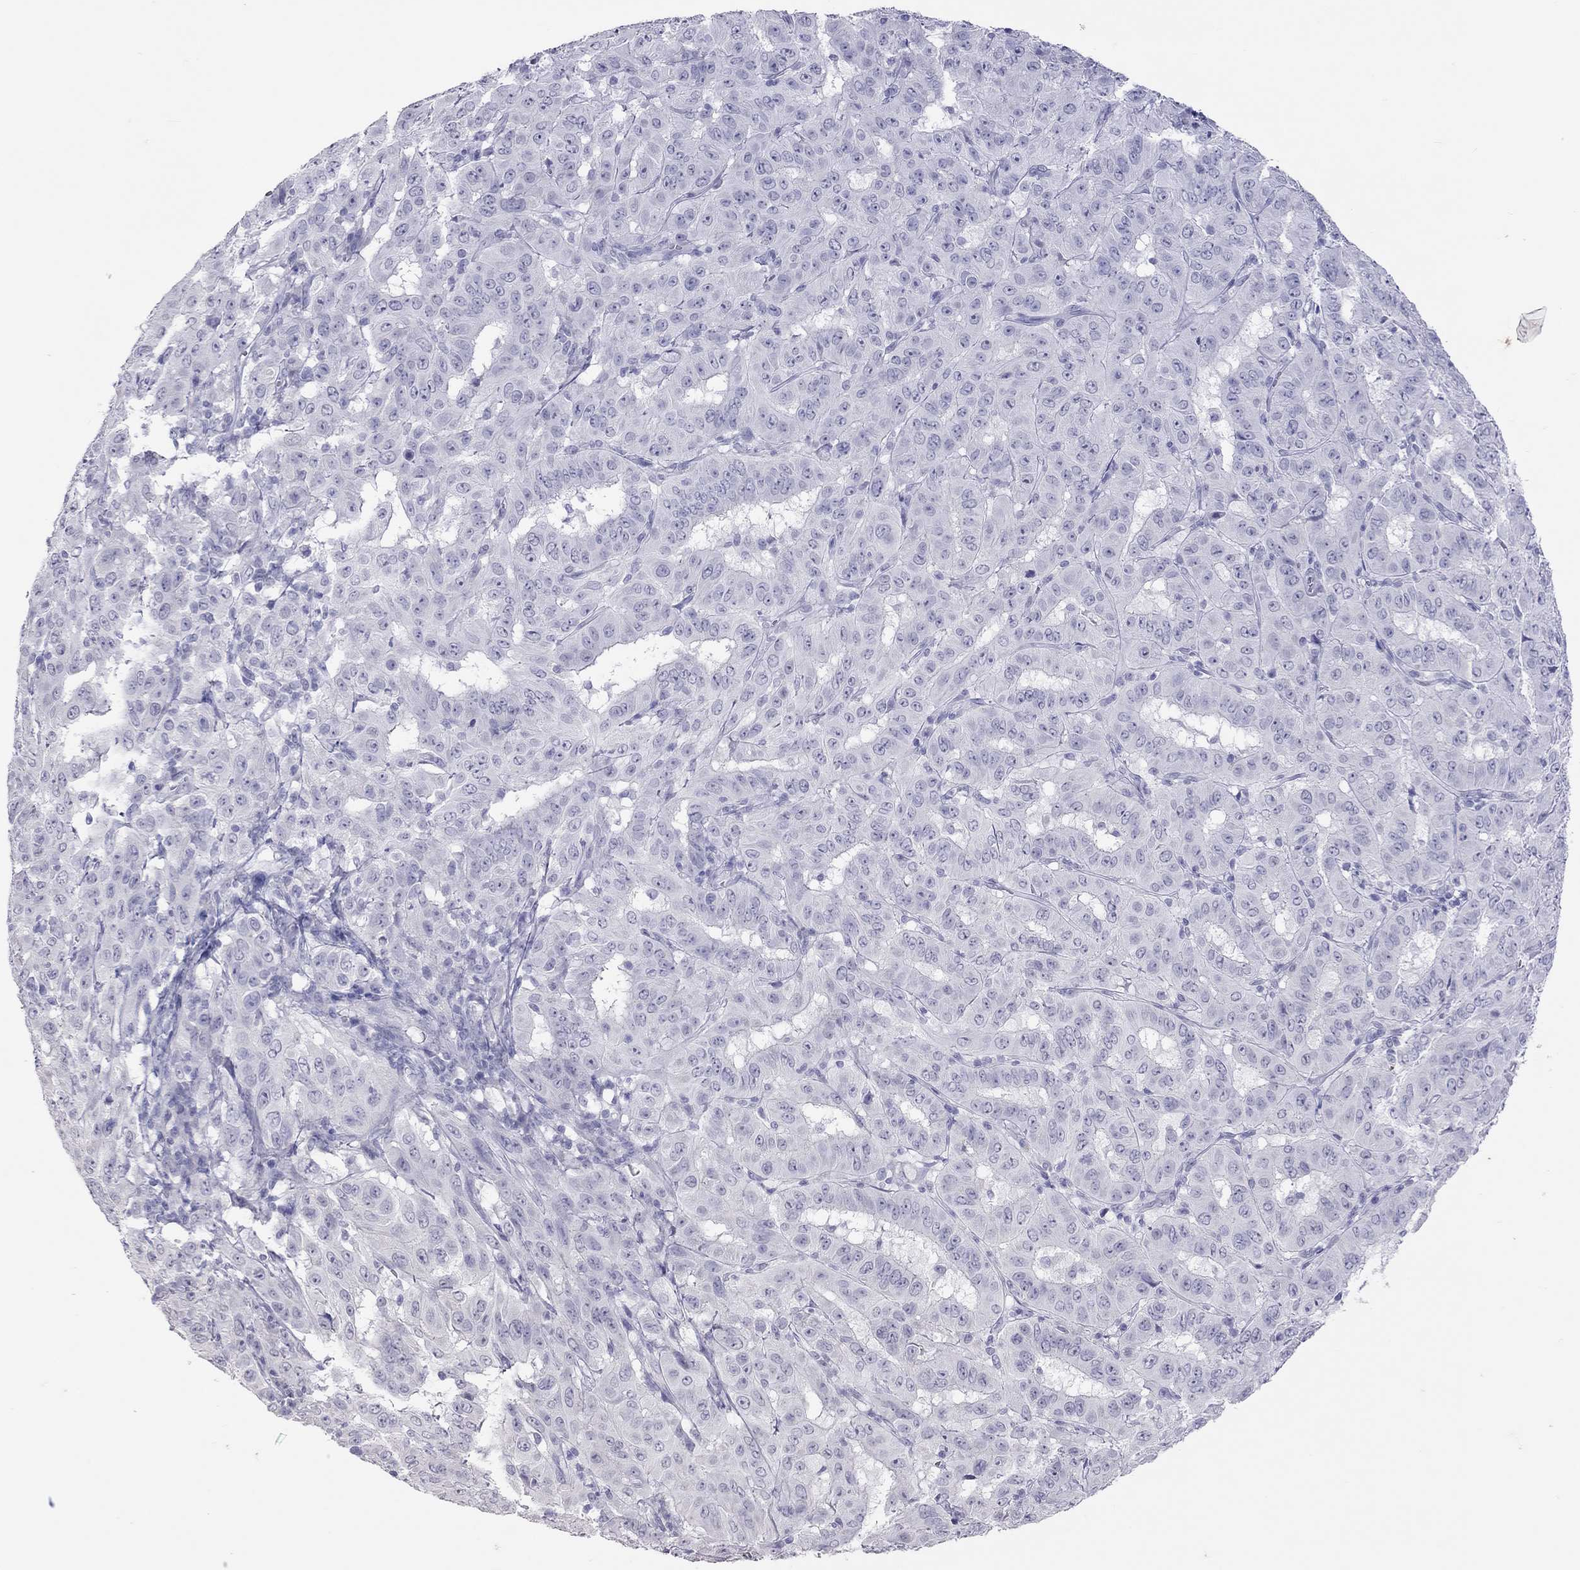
{"staining": {"intensity": "strong", "quantity": "<25%", "location": "cytoplasmic/membranous"}, "tissue": "pancreatic cancer", "cell_type": "Tumor cells", "image_type": "cancer", "snomed": [{"axis": "morphology", "description": "Adenocarcinoma, NOS"}, {"axis": "topography", "description": "Pancreas"}], "caption": "DAB immunohistochemical staining of human pancreatic cancer exhibits strong cytoplasmic/membranous protein staining in about <25% of tumor cells. Immunohistochemistry (ihc) stains the protein in brown and the nuclei are stained blue.", "gene": "MUC16", "patient": {"sex": "male", "age": 63}}